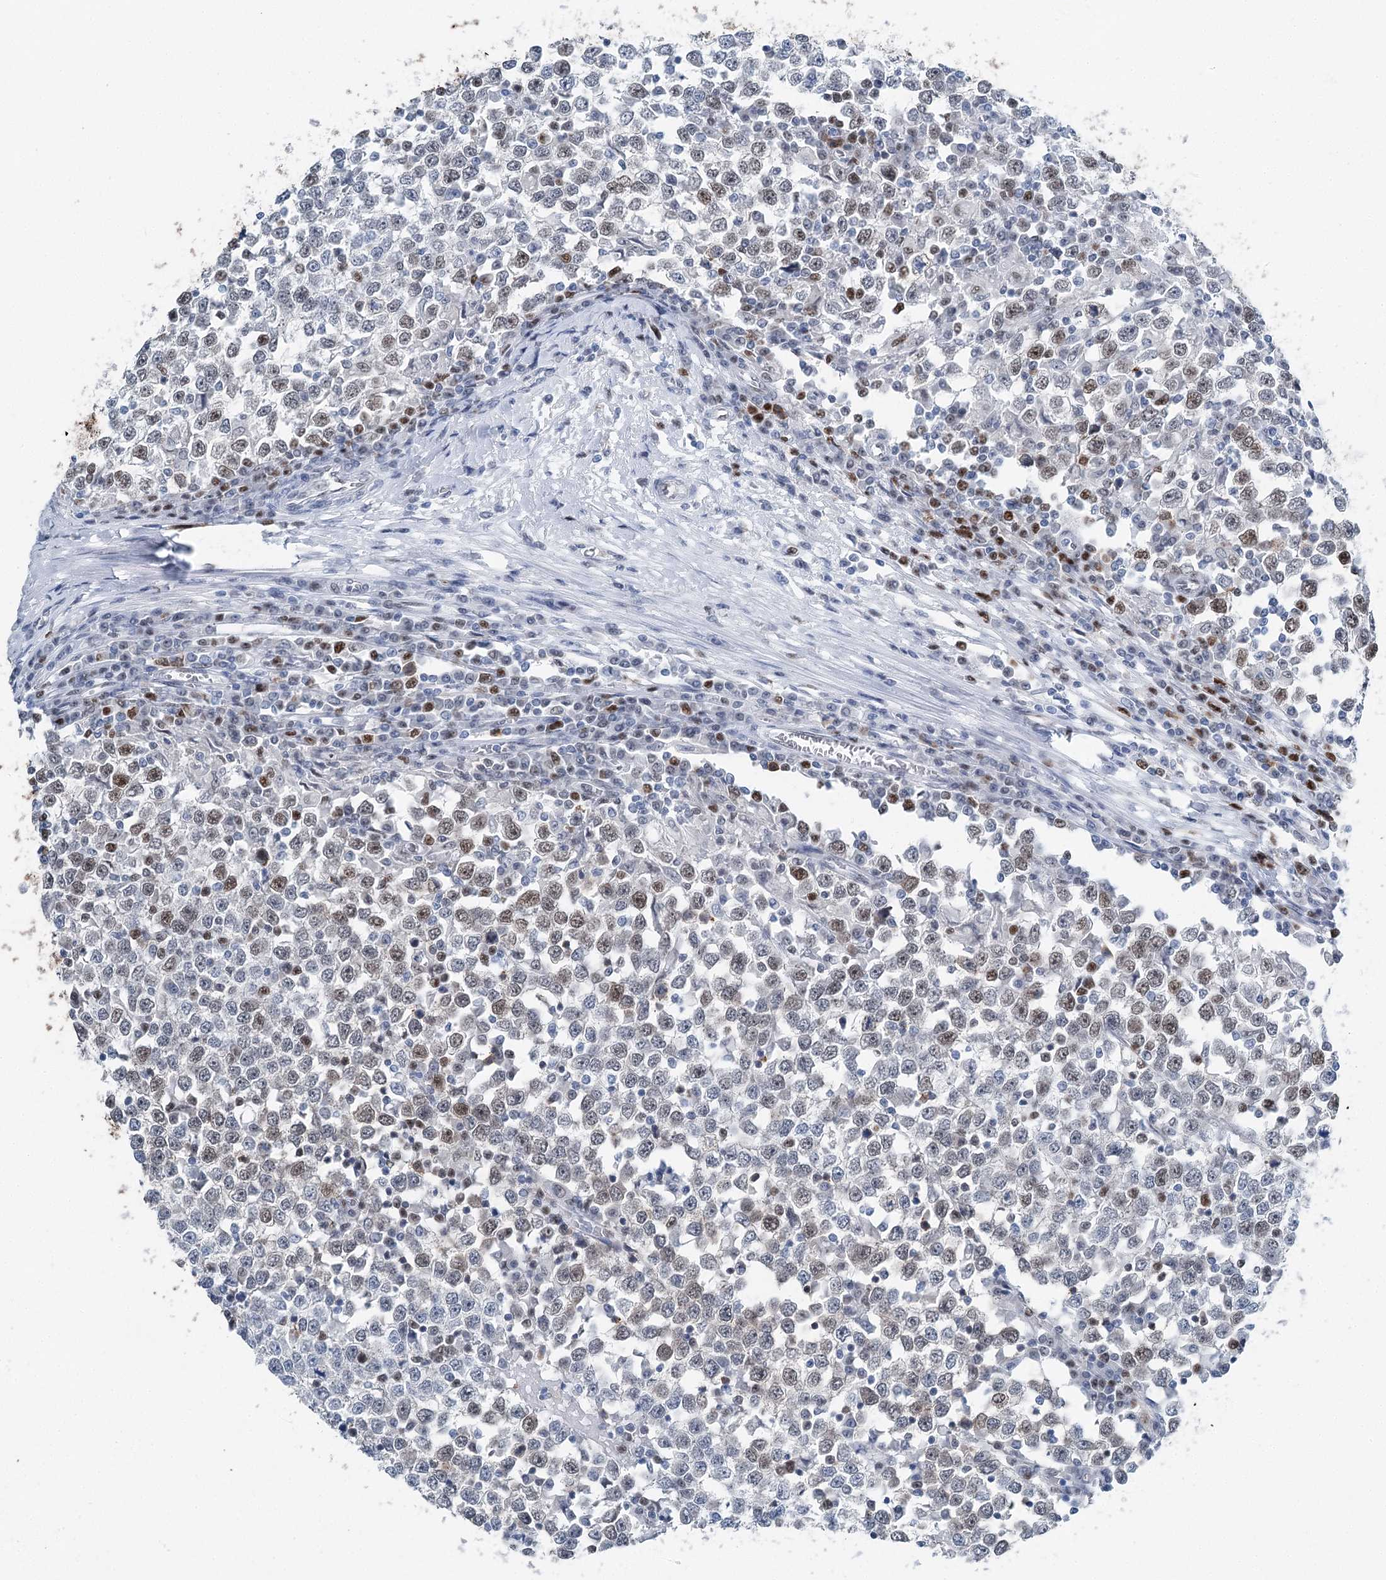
{"staining": {"intensity": "moderate", "quantity": "25%-75%", "location": "nuclear"}, "tissue": "testis cancer", "cell_type": "Tumor cells", "image_type": "cancer", "snomed": [{"axis": "morphology", "description": "Seminoma, NOS"}, {"axis": "topography", "description": "Testis"}], "caption": "A brown stain labels moderate nuclear positivity of a protein in human testis seminoma tumor cells.", "gene": "HAT1", "patient": {"sex": "male", "age": 65}}